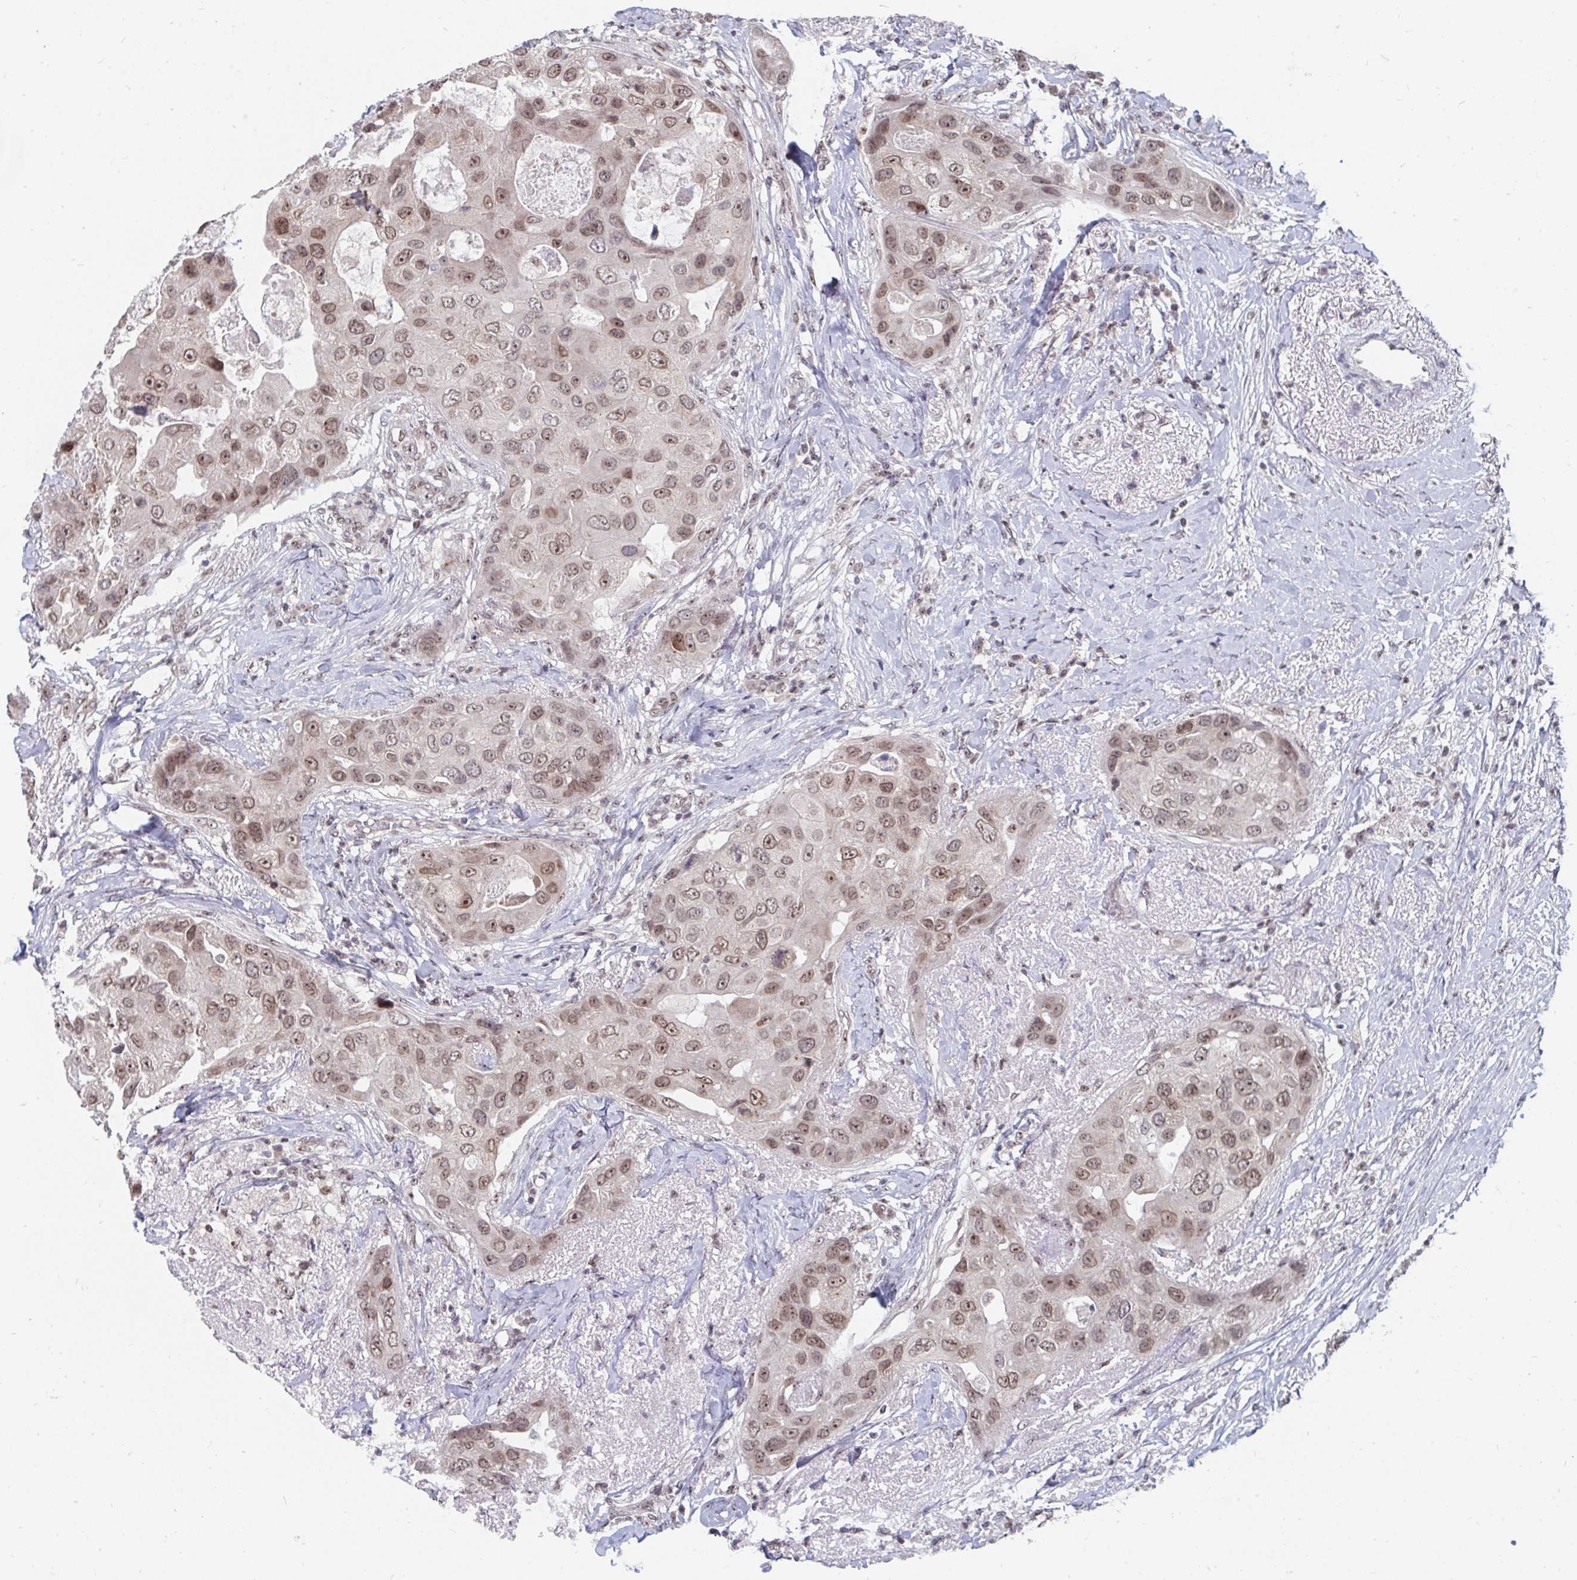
{"staining": {"intensity": "moderate", "quantity": ">75%", "location": "nuclear"}, "tissue": "breast cancer", "cell_type": "Tumor cells", "image_type": "cancer", "snomed": [{"axis": "morphology", "description": "Duct carcinoma"}, {"axis": "topography", "description": "Breast"}], "caption": "Immunohistochemical staining of infiltrating ductal carcinoma (breast) exhibits moderate nuclear protein staining in approximately >75% of tumor cells. (DAB (3,3'-diaminobenzidine) = brown stain, brightfield microscopy at high magnification).", "gene": "TRIP12", "patient": {"sex": "female", "age": 43}}